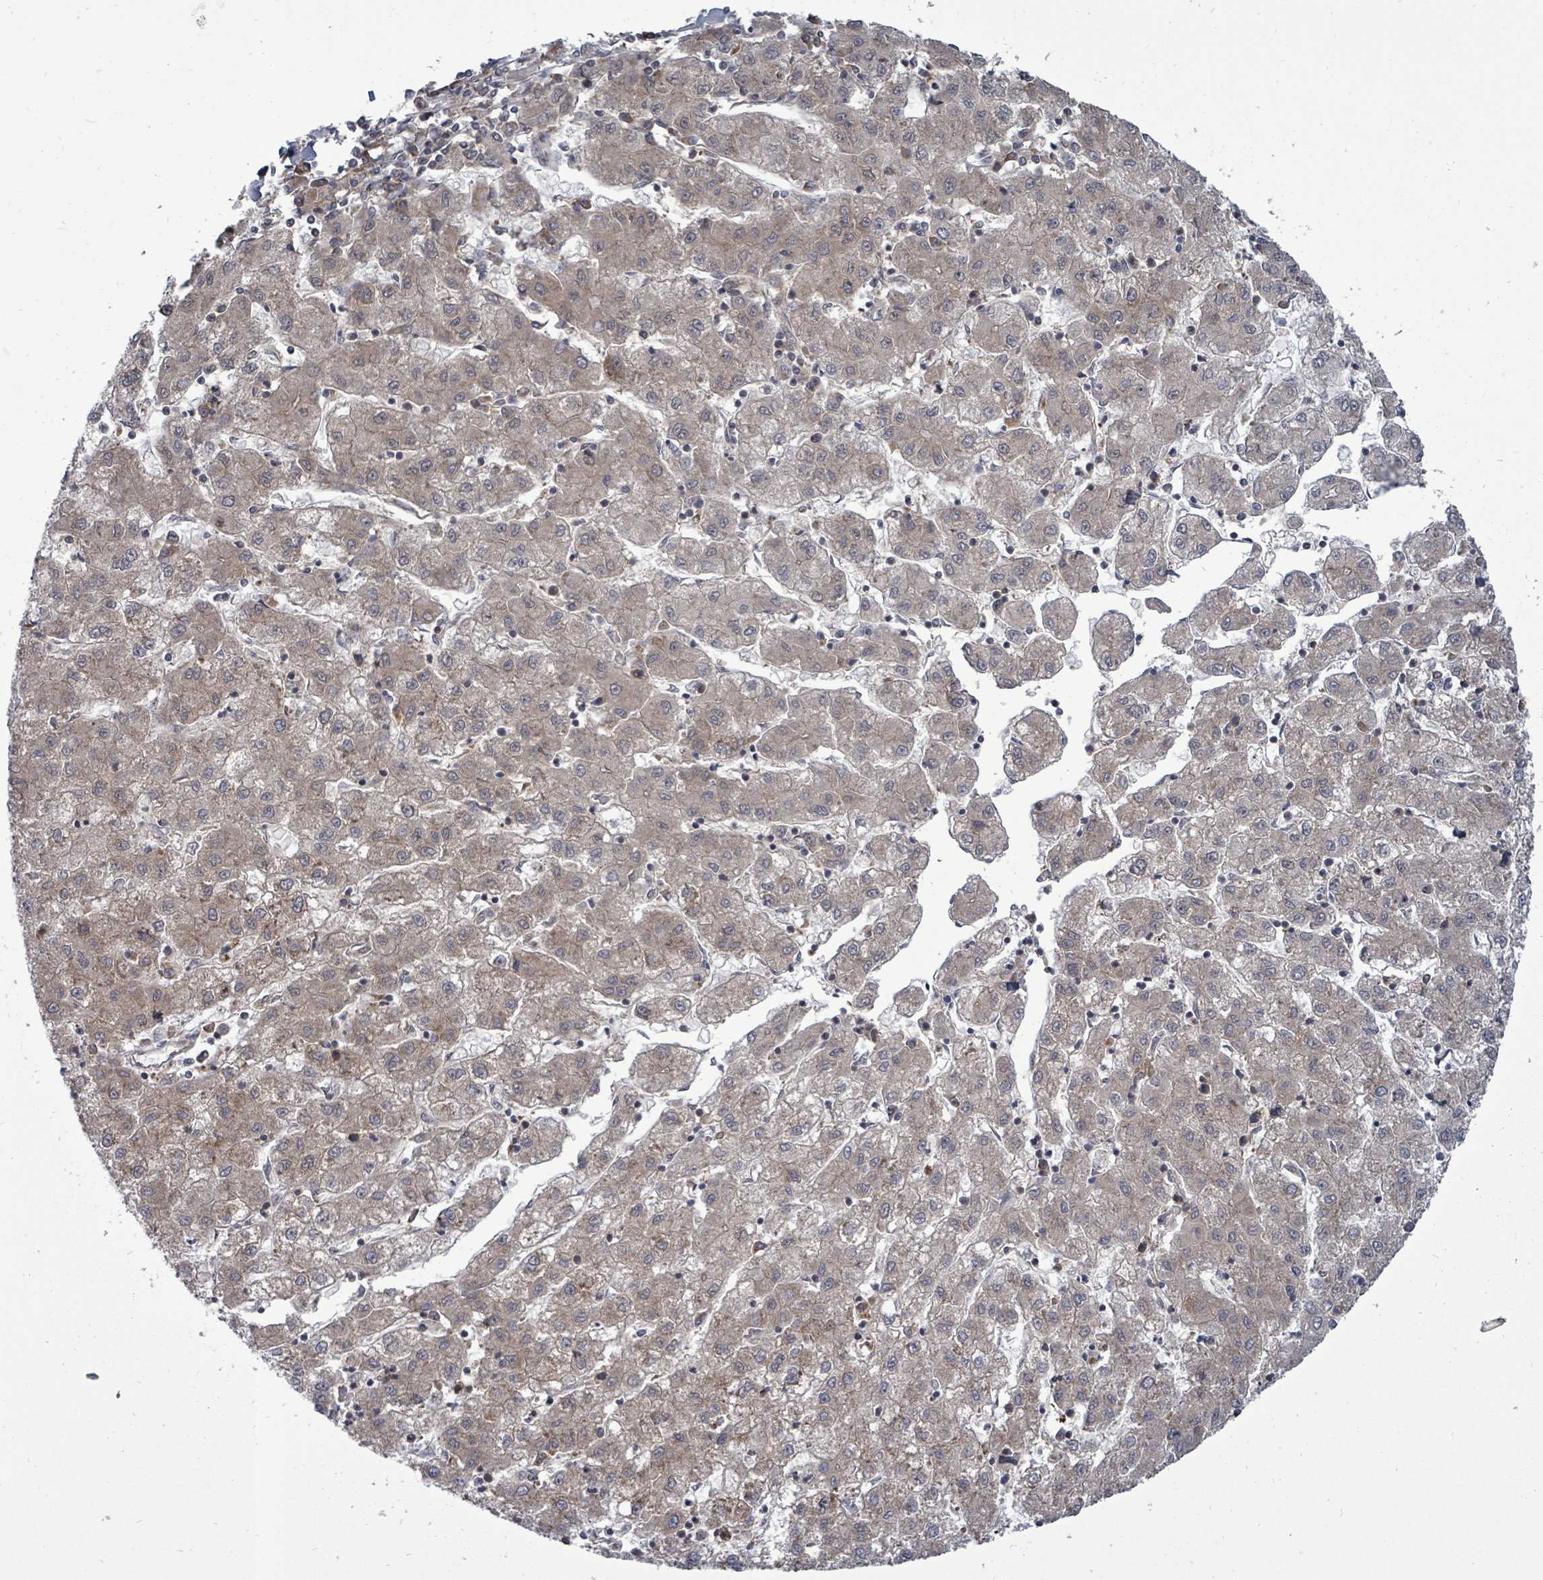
{"staining": {"intensity": "weak", "quantity": "25%-75%", "location": "cytoplasmic/membranous"}, "tissue": "liver cancer", "cell_type": "Tumor cells", "image_type": "cancer", "snomed": [{"axis": "morphology", "description": "Carcinoma, Hepatocellular, NOS"}, {"axis": "topography", "description": "Liver"}], "caption": "Protein expression analysis of liver hepatocellular carcinoma exhibits weak cytoplasmic/membranous staining in approximately 25%-75% of tumor cells.", "gene": "EIF3C", "patient": {"sex": "male", "age": 72}}